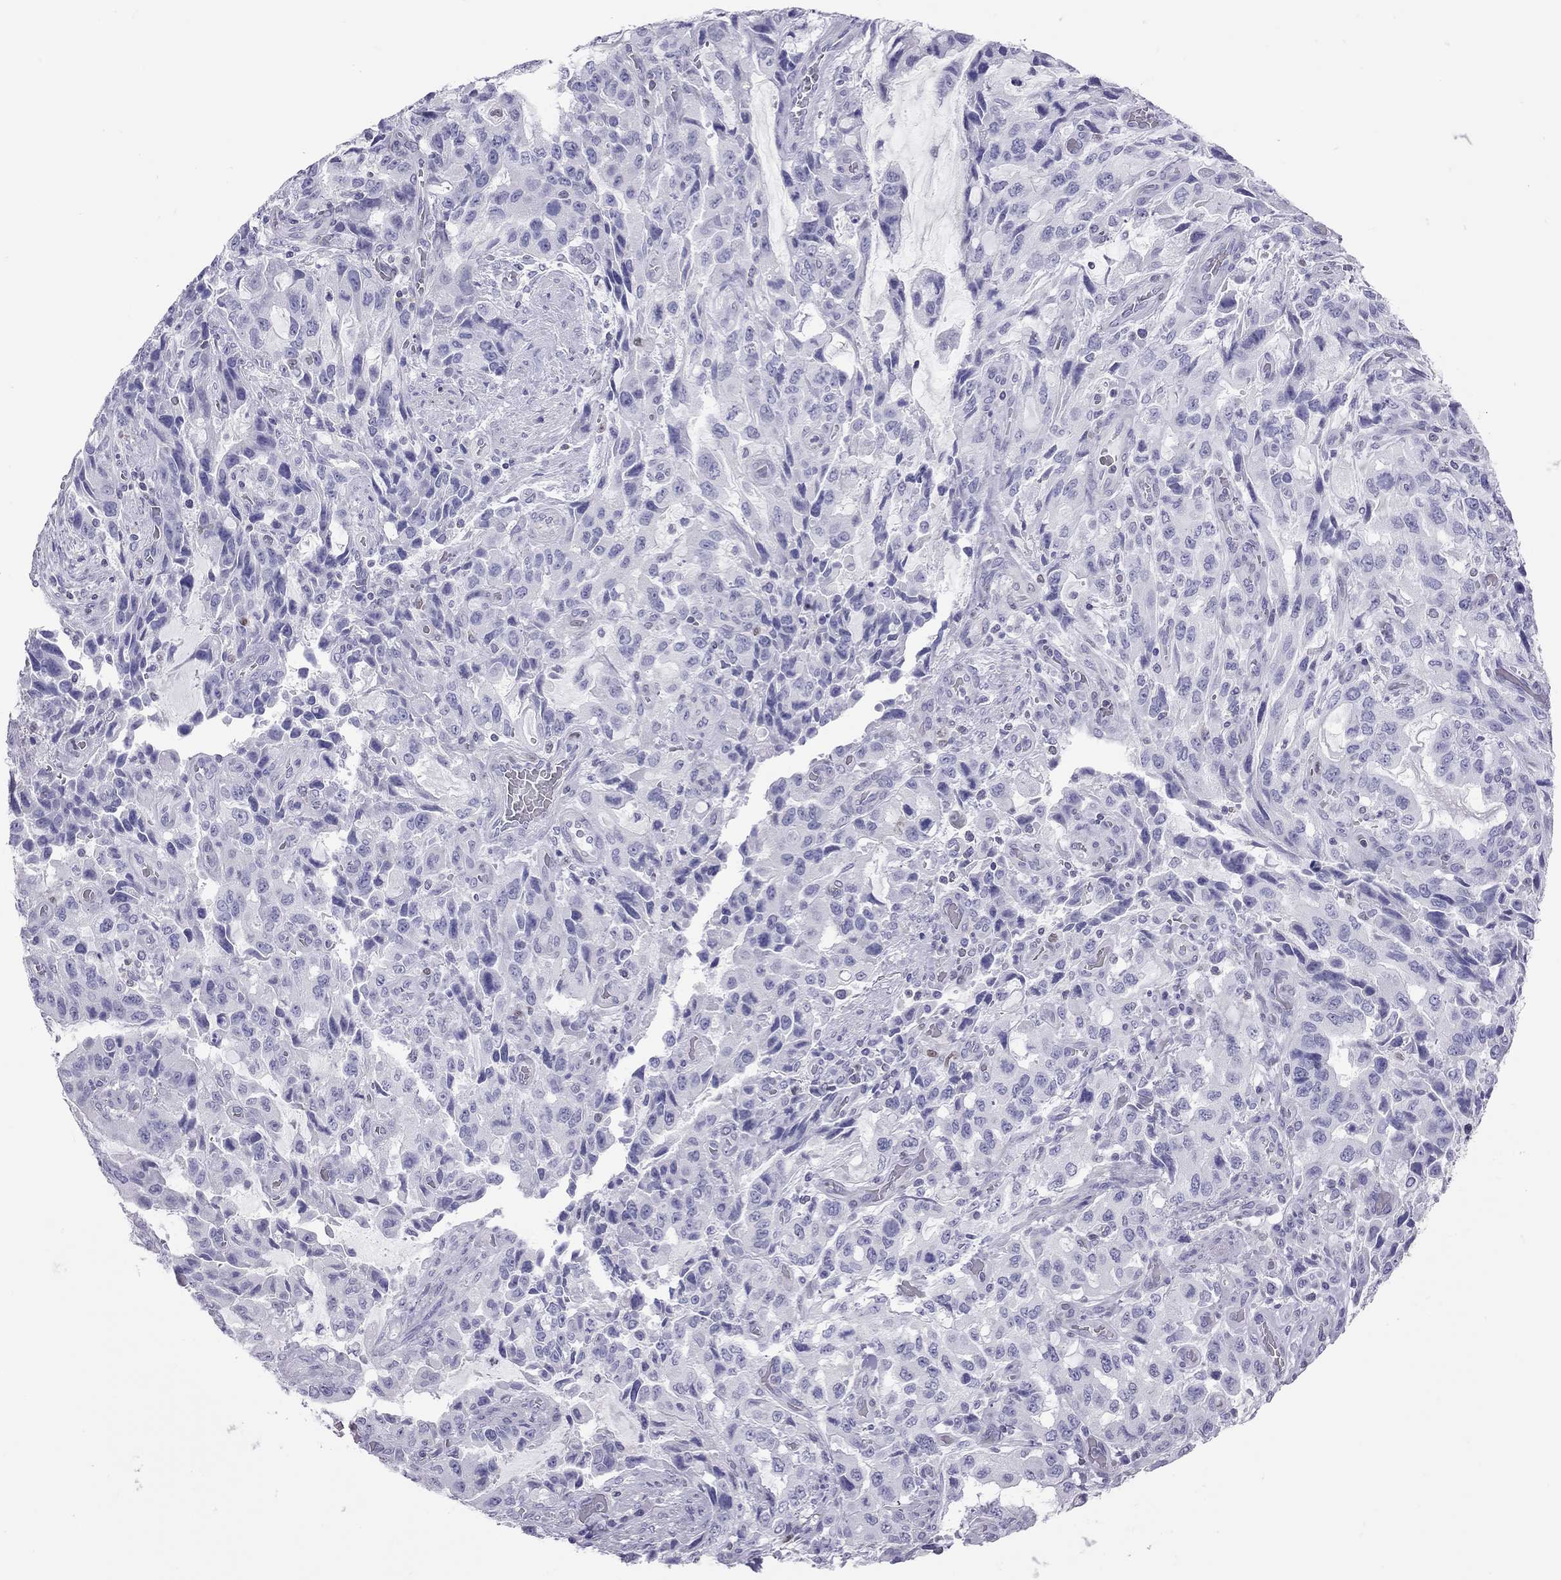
{"staining": {"intensity": "negative", "quantity": "none", "location": "none"}, "tissue": "stomach cancer", "cell_type": "Tumor cells", "image_type": "cancer", "snomed": [{"axis": "morphology", "description": "Adenocarcinoma, NOS"}, {"axis": "topography", "description": "Stomach, upper"}], "caption": "Stomach cancer (adenocarcinoma) was stained to show a protein in brown. There is no significant staining in tumor cells.", "gene": "STAG3", "patient": {"sex": "male", "age": 85}}